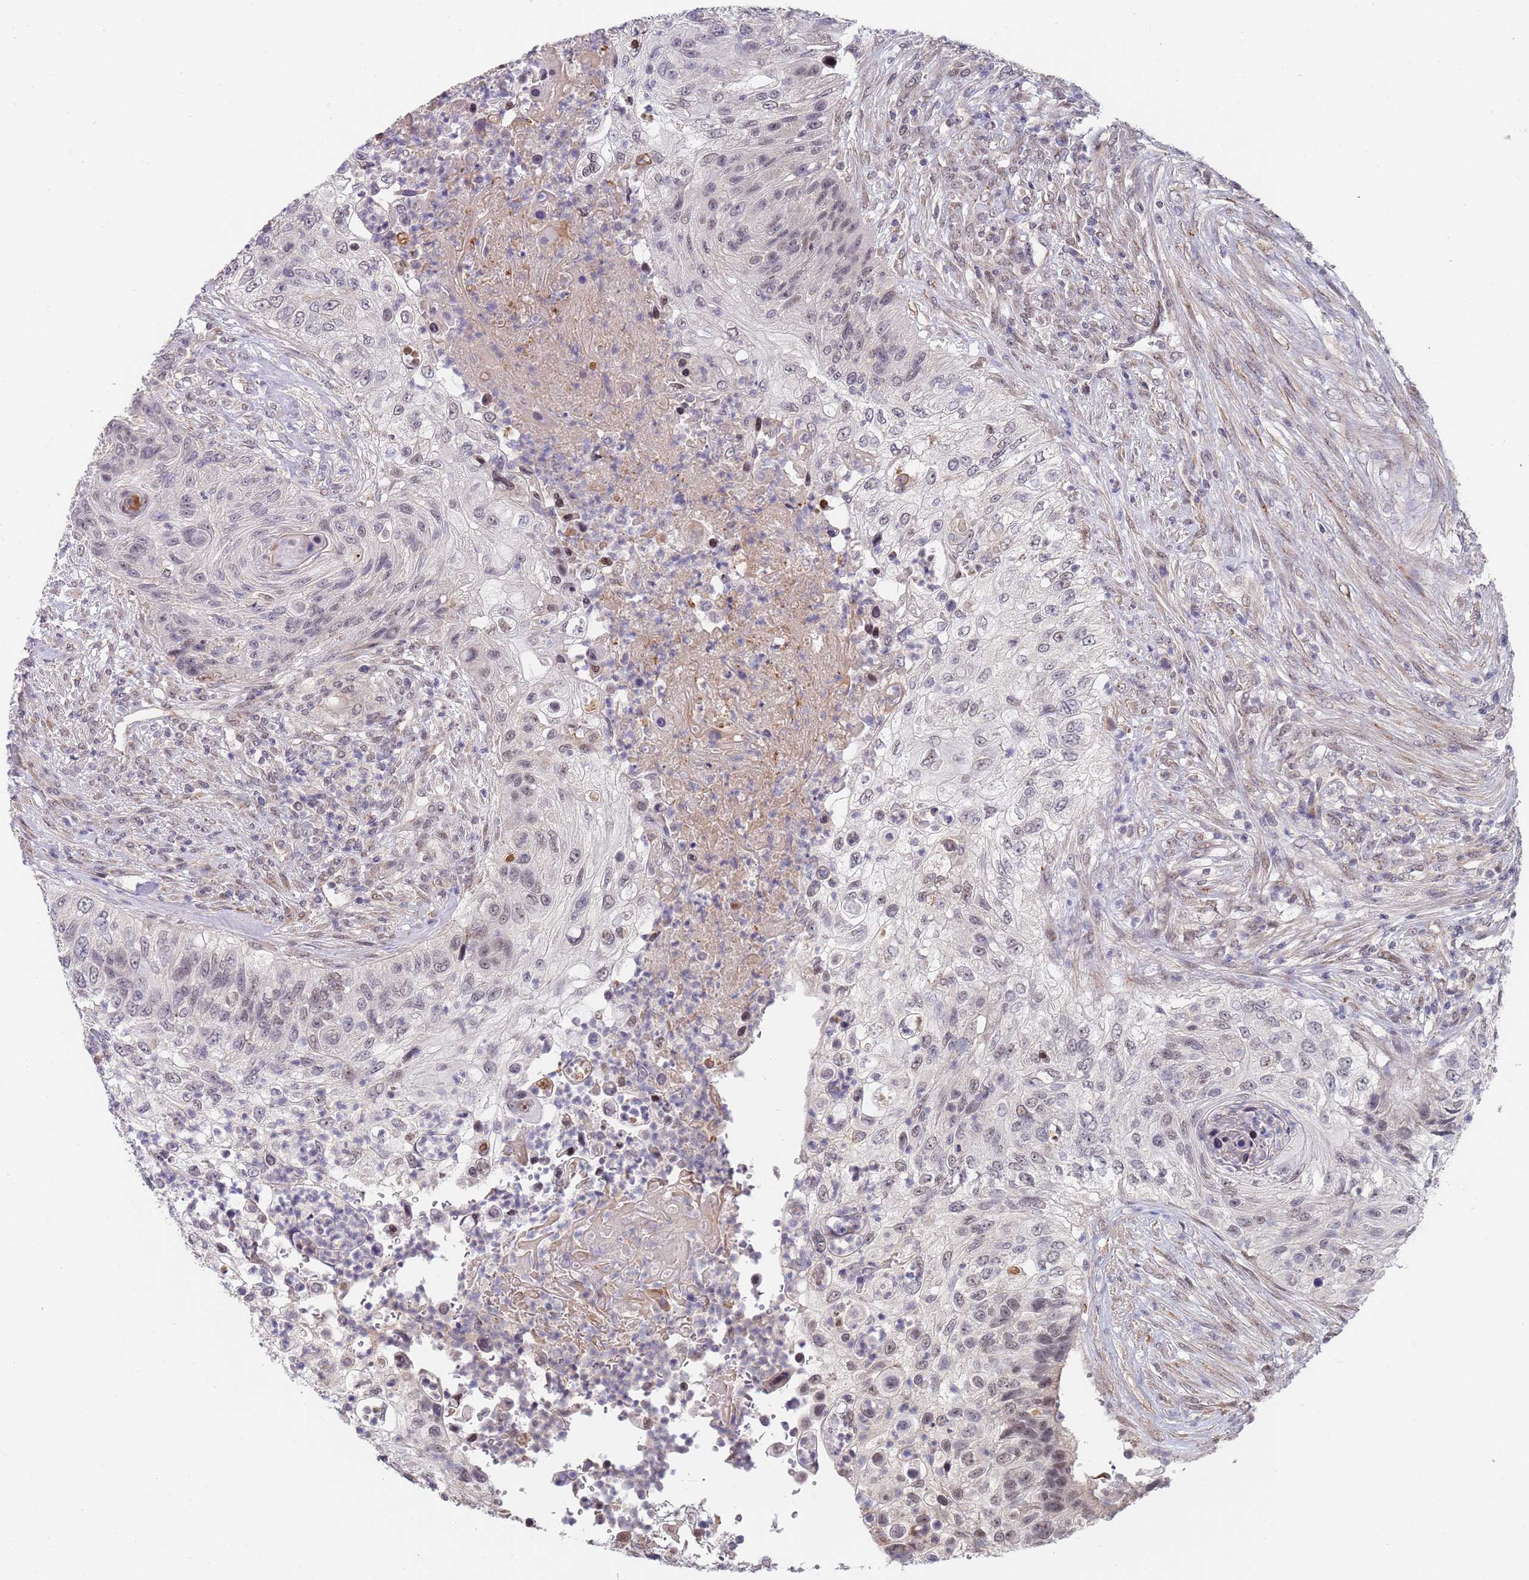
{"staining": {"intensity": "negative", "quantity": "none", "location": "none"}, "tissue": "urothelial cancer", "cell_type": "Tumor cells", "image_type": "cancer", "snomed": [{"axis": "morphology", "description": "Urothelial carcinoma, High grade"}, {"axis": "topography", "description": "Urinary bladder"}], "caption": "The immunohistochemistry image has no significant expression in tumor cells of urothelial cancer tissue.", "gene": "B4GALT4", "patient": {"sex": "female", "age": 60}}